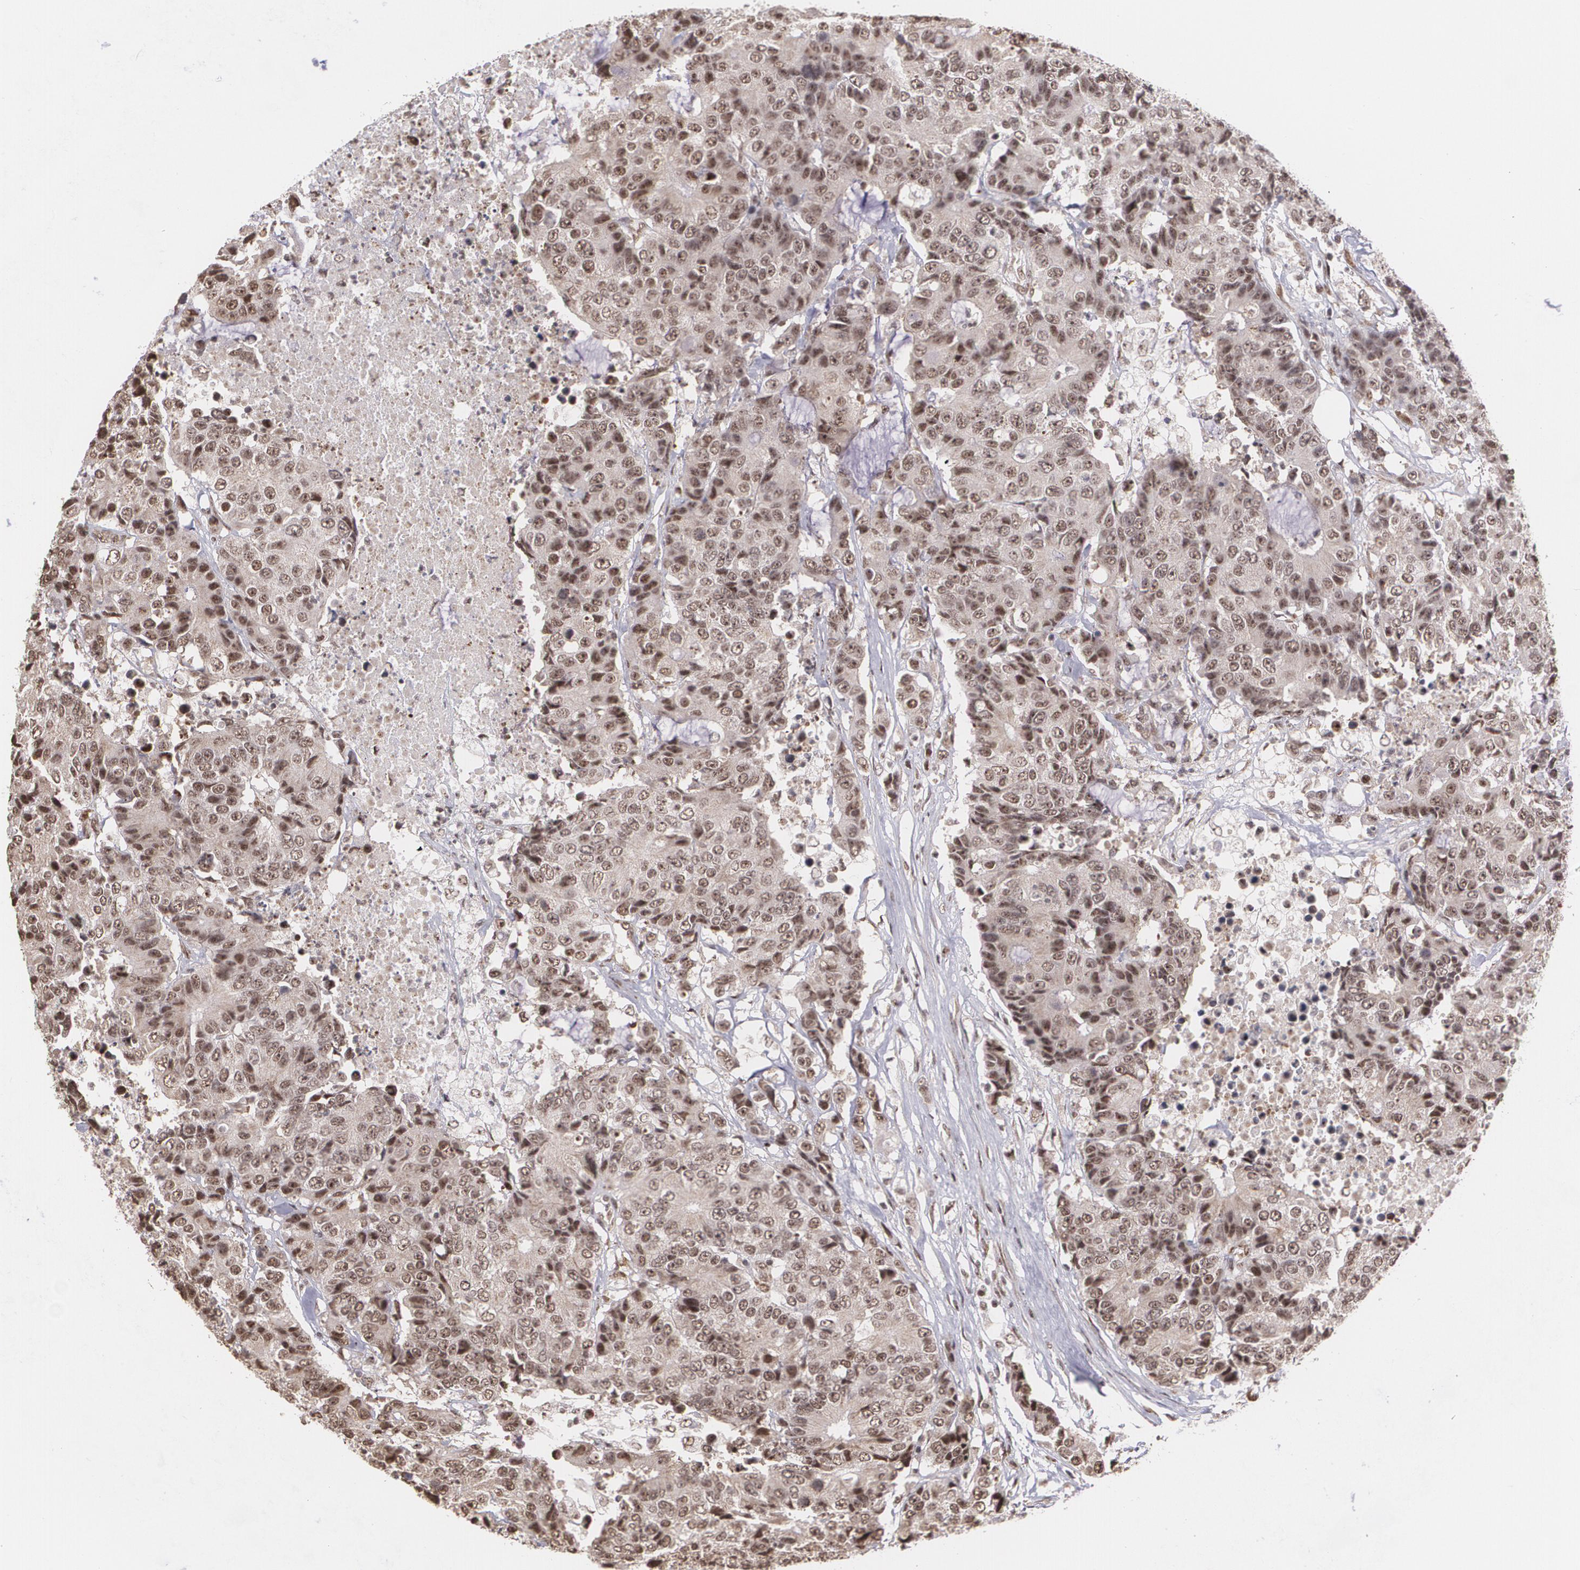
{"staining": {"intensity": "strong", "quantity": ">75%", "location": "cytoplasmic/membranous,nuclear"}, "tissue": "colorectal cancer", "cell_type": "Tumor cells", "image_type": "cancer", "snomed": [{"axis": "morphology", "description": "Adenocarcinoma, NOS"}, {"axis": "topography", "description": "Colon"}], "caption": "IHC of human adenocarcinoma (colorectal) reveals high levels of strong cytoplasmic/membranous and nuclear positivity in approximately >75% of tumor cells.", "gene": "C6orf15", "patient": {"sex": "female", "age": 86}}